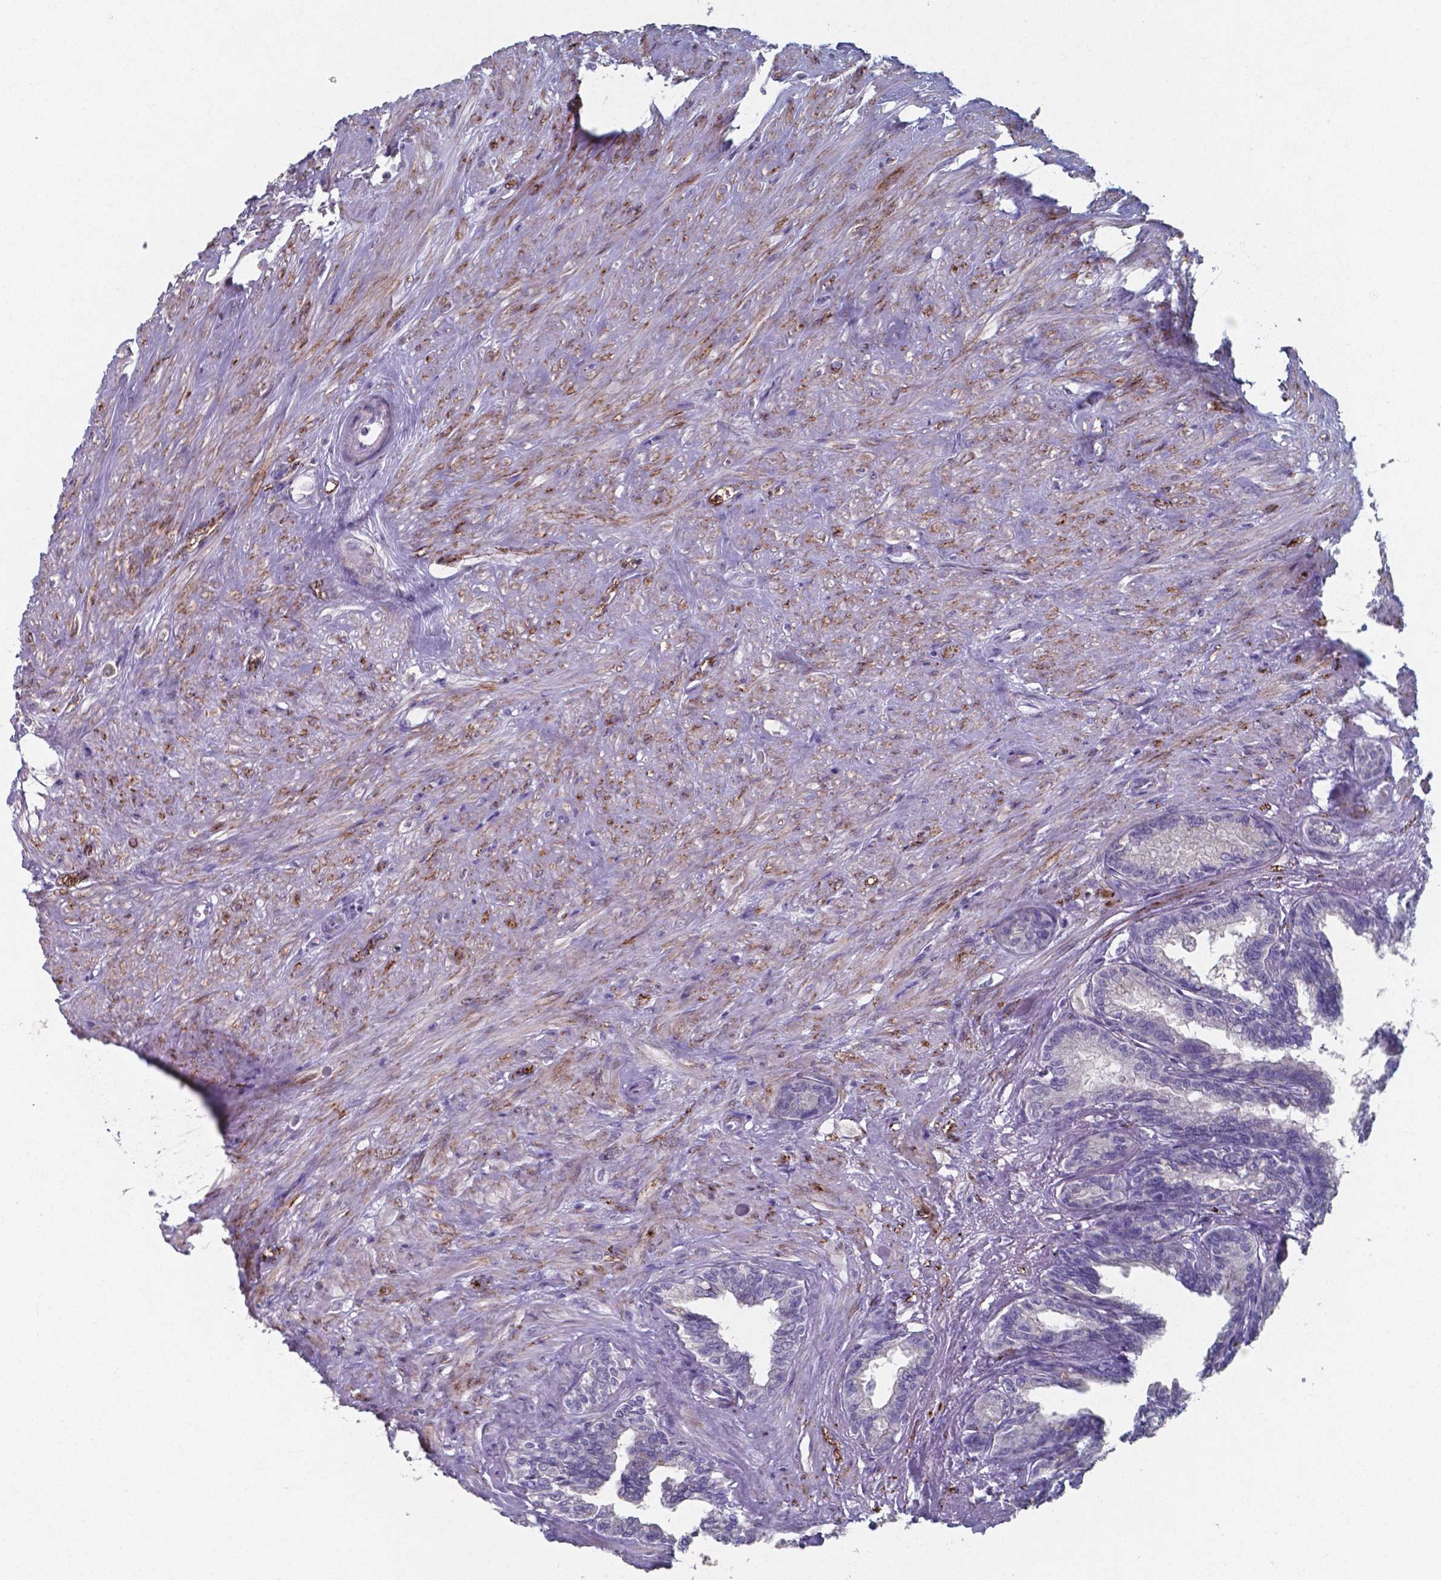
{"staining": {"intensity": "negative", "quantity": "none", "location": "none"}, "tissue": "seminal vesicle", "cell_type": "Glandular cells", "image_type": "normal", "snomed": [{"axis": "morphology", "description": "Normal tissue, NOS"}, {"axis": "morphology", "description": "Urothelial carcinoma, NOS"}, {"axis": "topography", "description": "Urinary bladder"}, {"axis": "topography", "description": "Seminal veicle"}], "caption": "DAB immunohistochemical staining of unremarkable seminal vesicle exhibits no significant positivity in glandular cells.", "gene": "PLA2R1", "patient": {"sex": "male", "age": 76}}